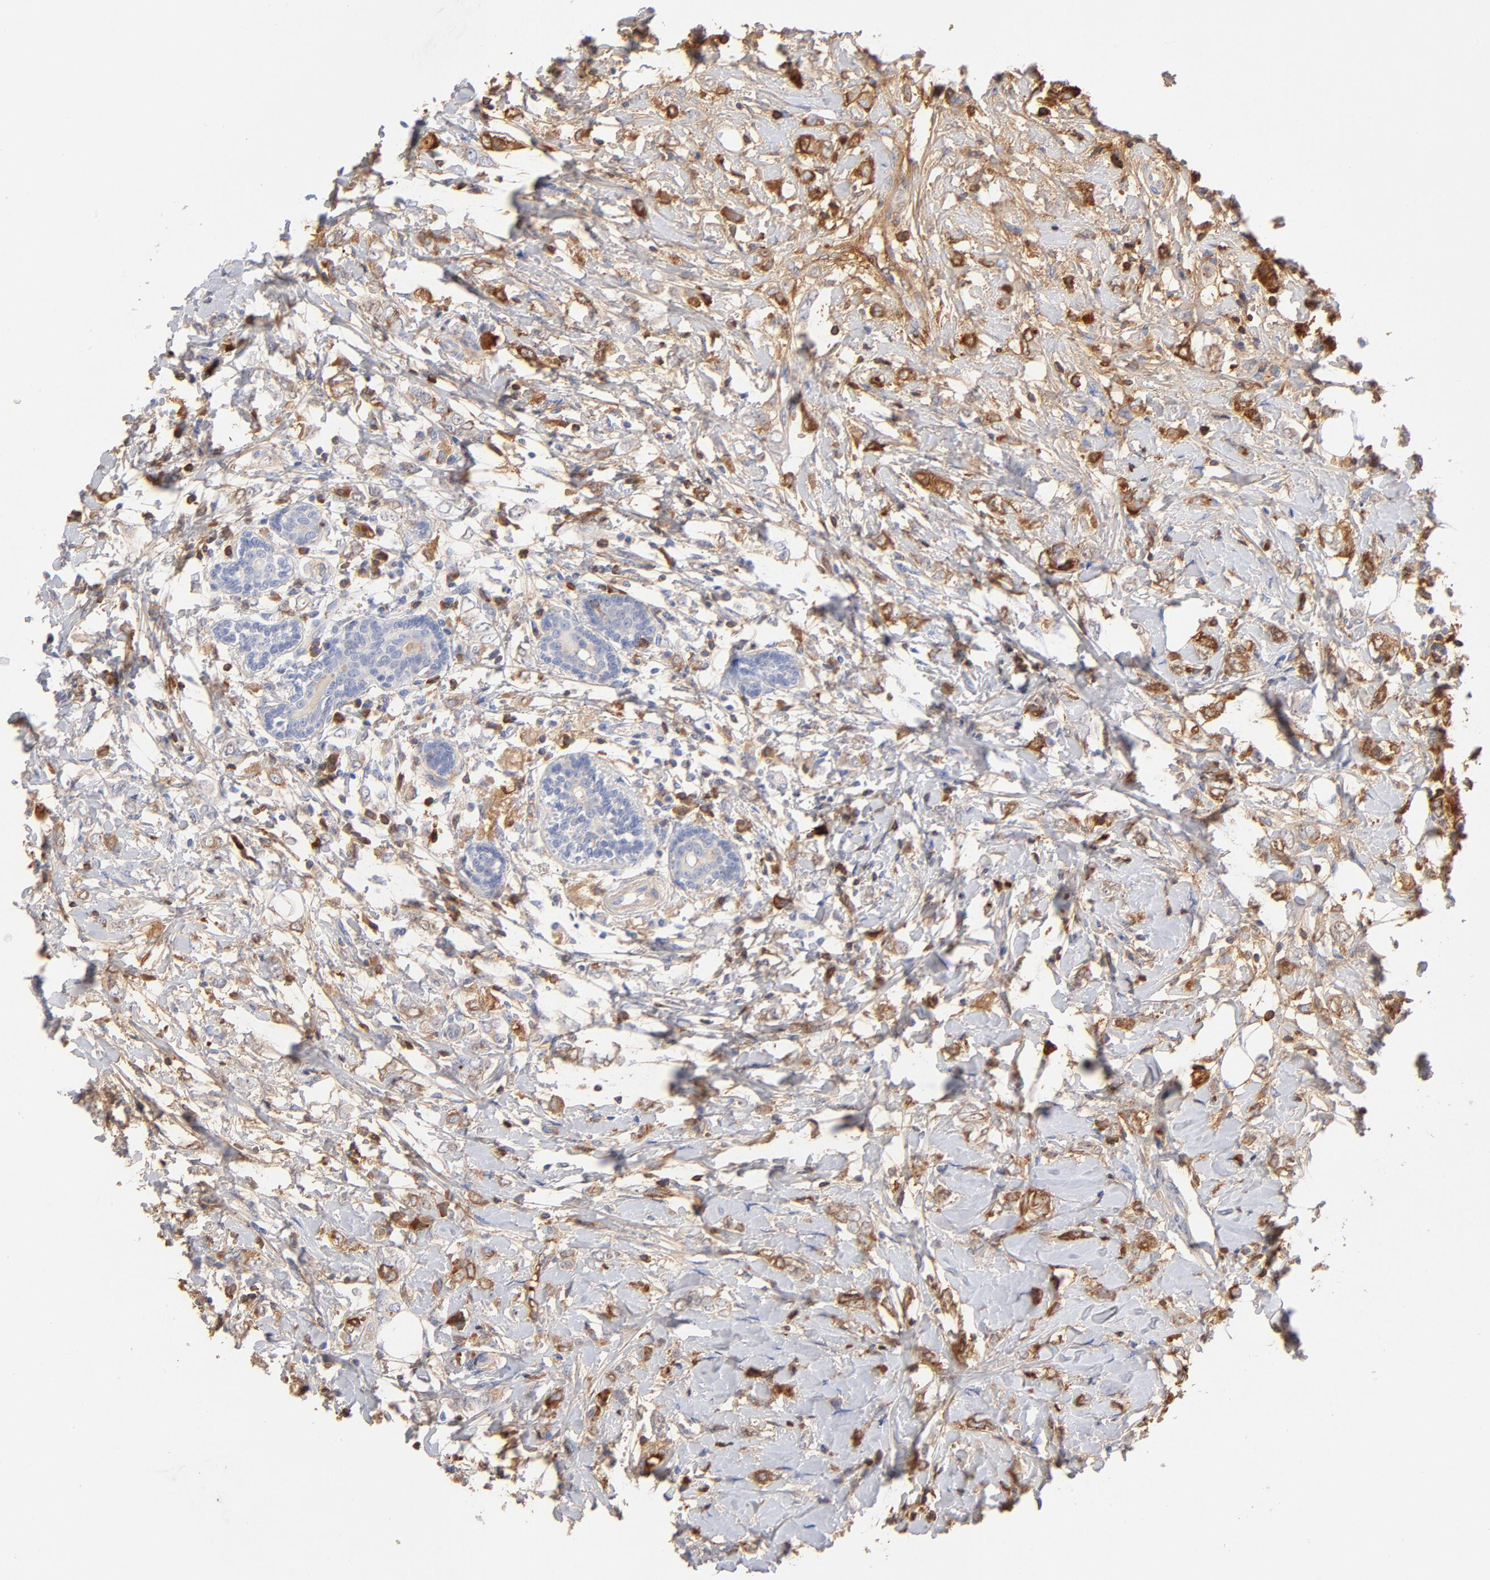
{"staining": {"intensity": "weak", "quantity": "25%-75%", "location": "cytoplasmic/membranous"}, "tissue": "breast cancer", "cell_type": "Tumor cells", "image_type": "cancer", "snomed": [{"axis": "morphology", "description": "Normal tissue, NOS"}, {"axis": "morphology", "description": "Lobular carcinoma"}, {"axis": "topography", "description": "Breast"}], "caption": "This histopathology image demonstrates immunohistochemistry (IHC) staining of human breast lobular carcinoma, with low weak cytoplasmic/membranous positivity in about 25%-75% of tumor cells.", "gene": "C3", "patient": {"sex": "female", "age": 47}}